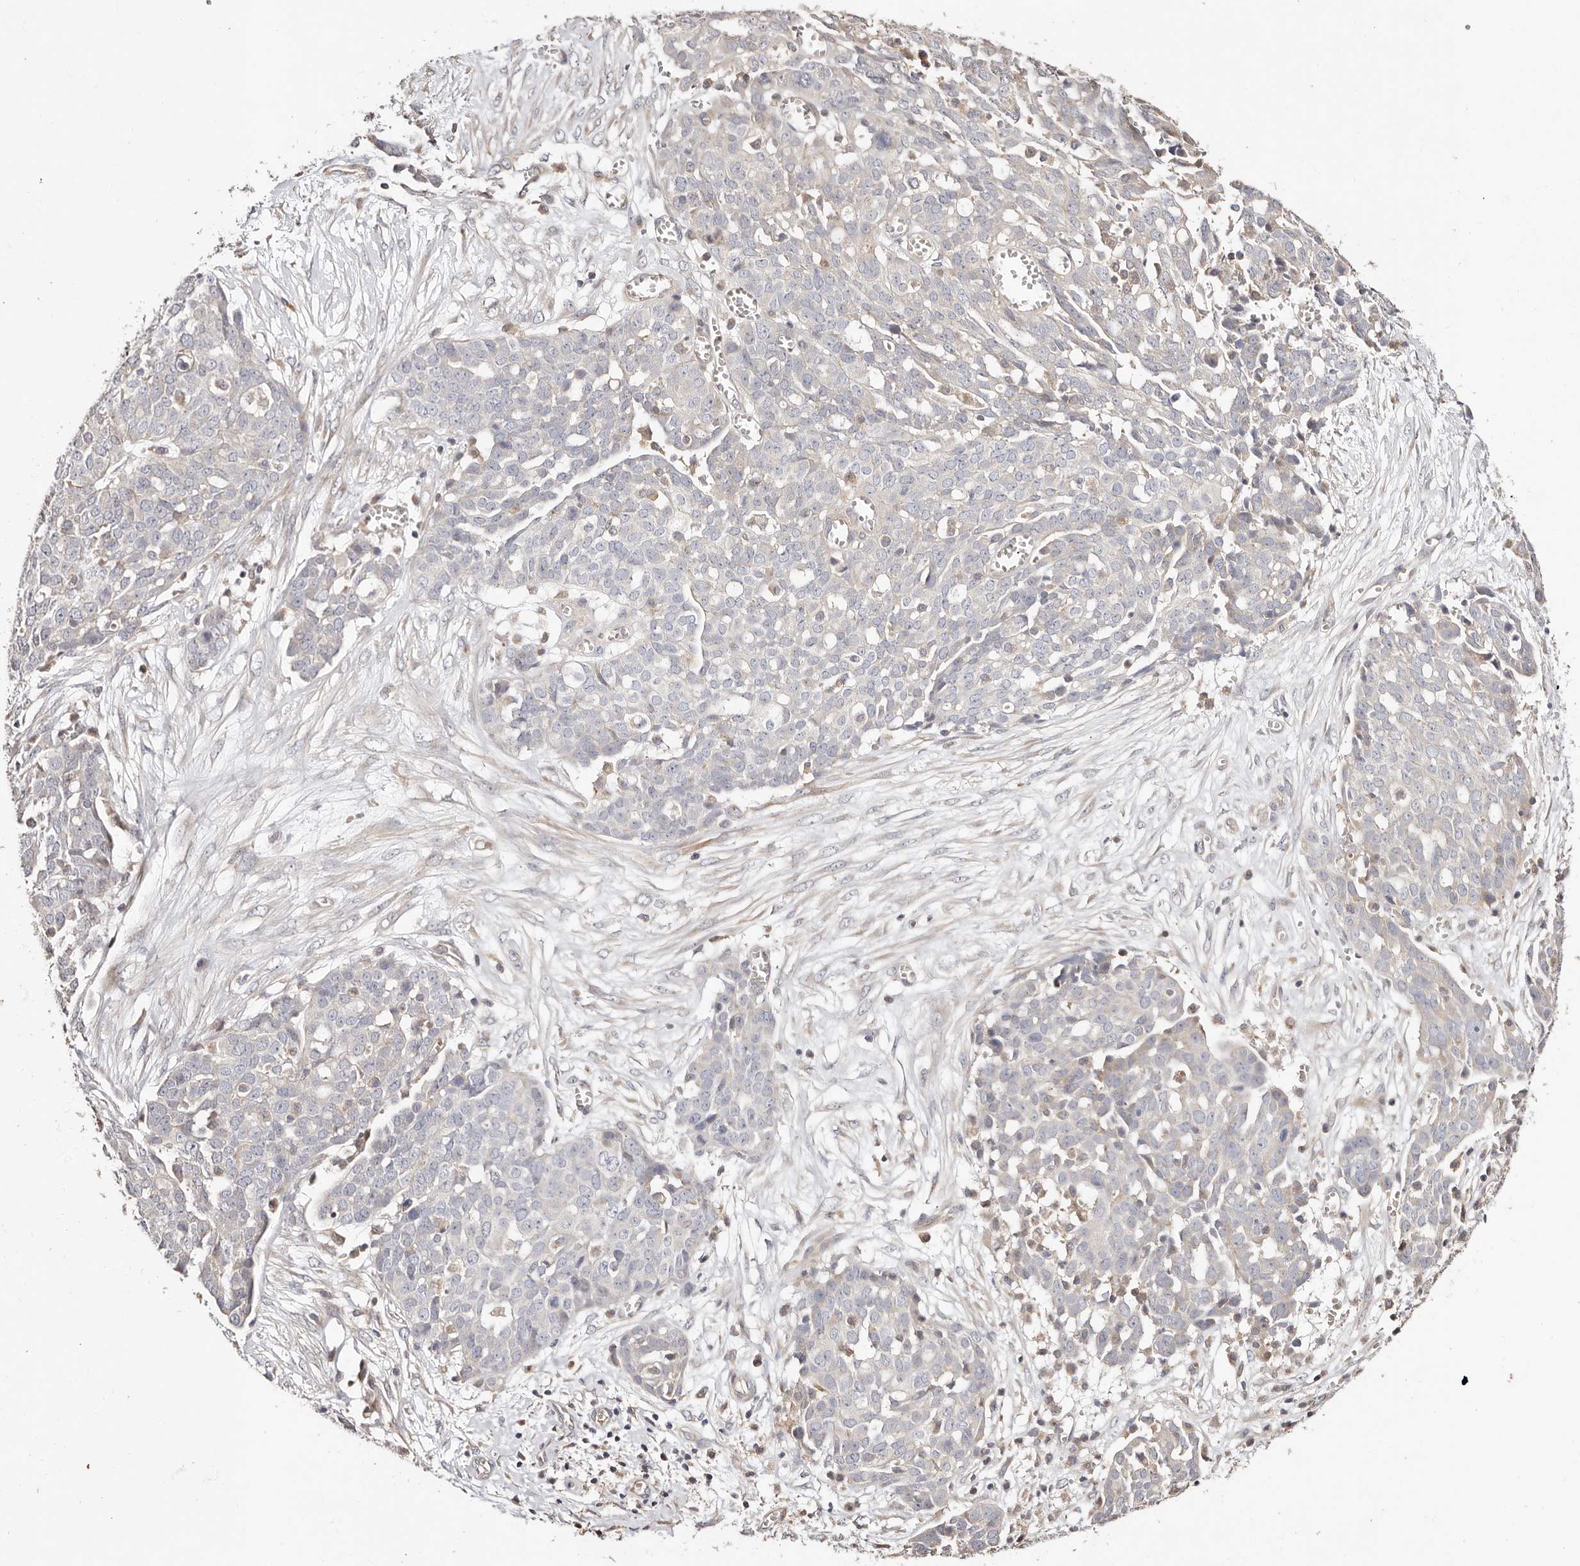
{"staining": {"intensity": "negative", "quantity": "none", "location": "none"}, "tissue": "ovarian cancer", "cell_type": "Tumor cells", "image_type": "cancer", "snomed": [{"axis": "morphology", "description": "Cystadenocarcinoma, serous, NOS"}, {"axis": "topography", "description": "Soft tissue"}, {"axis": "topography", "description": "Ovary"}], "caption": "Tumor cells show no significant protein expression in ovarian serous cystadenocarcinoma. The staining was performed using DAB to visualize the protein expression in brown, while the nuclei were stained in blue with hematoxylin (Magnification: 20x).", "gene": "MAPK1", "patient": {"sex": "female", "age": 57}}